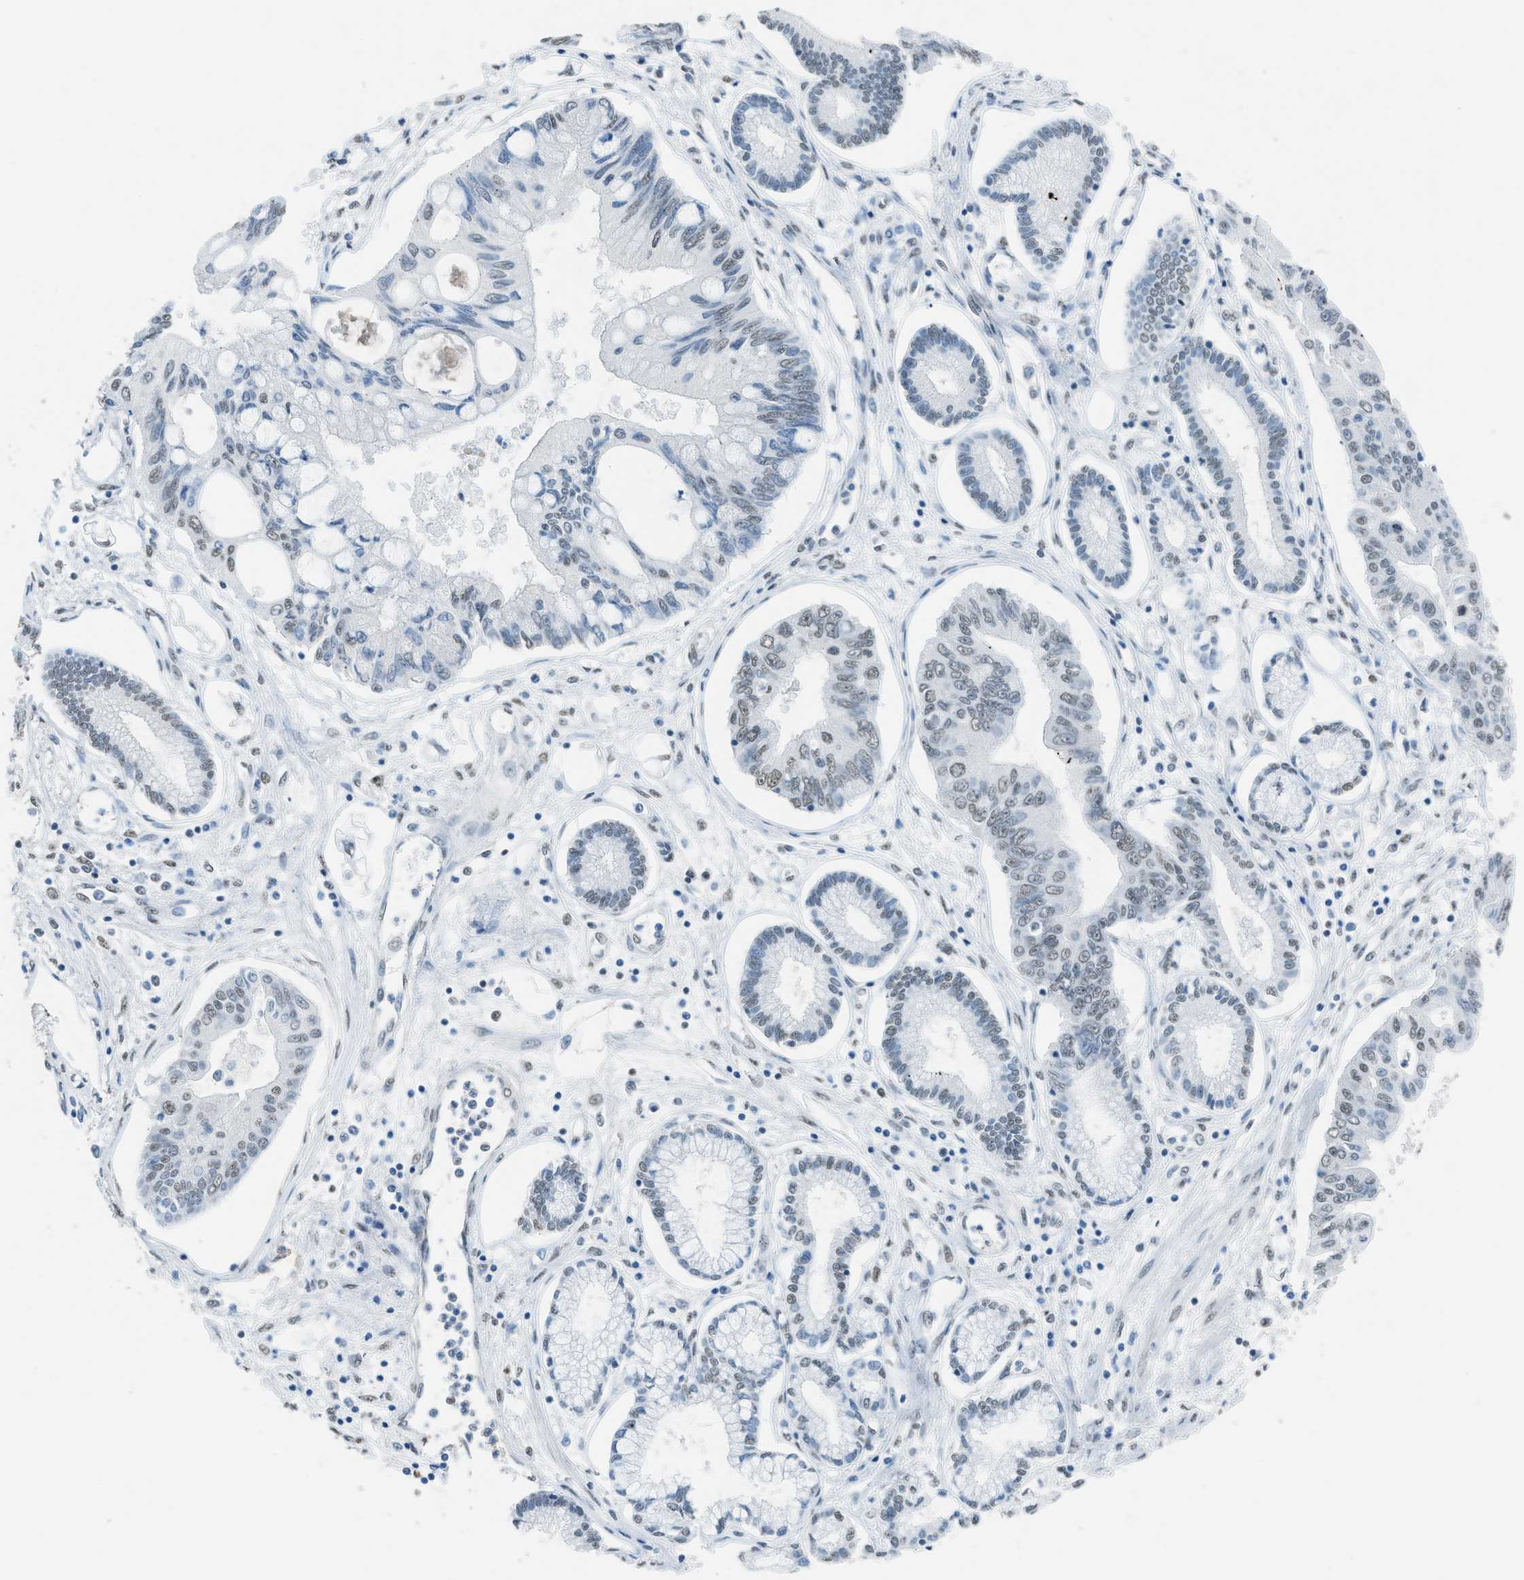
{"staining": {"intensity": "weak", "quantity": "<25%", "location": "nuclear"}, "tissue": "pancreatic cancer", "cell_type": "Tumor cells", "image_type": "cancer", "snomed": [{"axis": "morphology", "description": "Adenocarcinoma, NOS"}, {"axis": "topography", "description": "Pancreas"}], "caption": "Immunohistochemistry of pancreatic cancer exhibits no positivity in tumor cells.", "gene": "TTC13", "patient": {"sex": "female", "age": 77}}